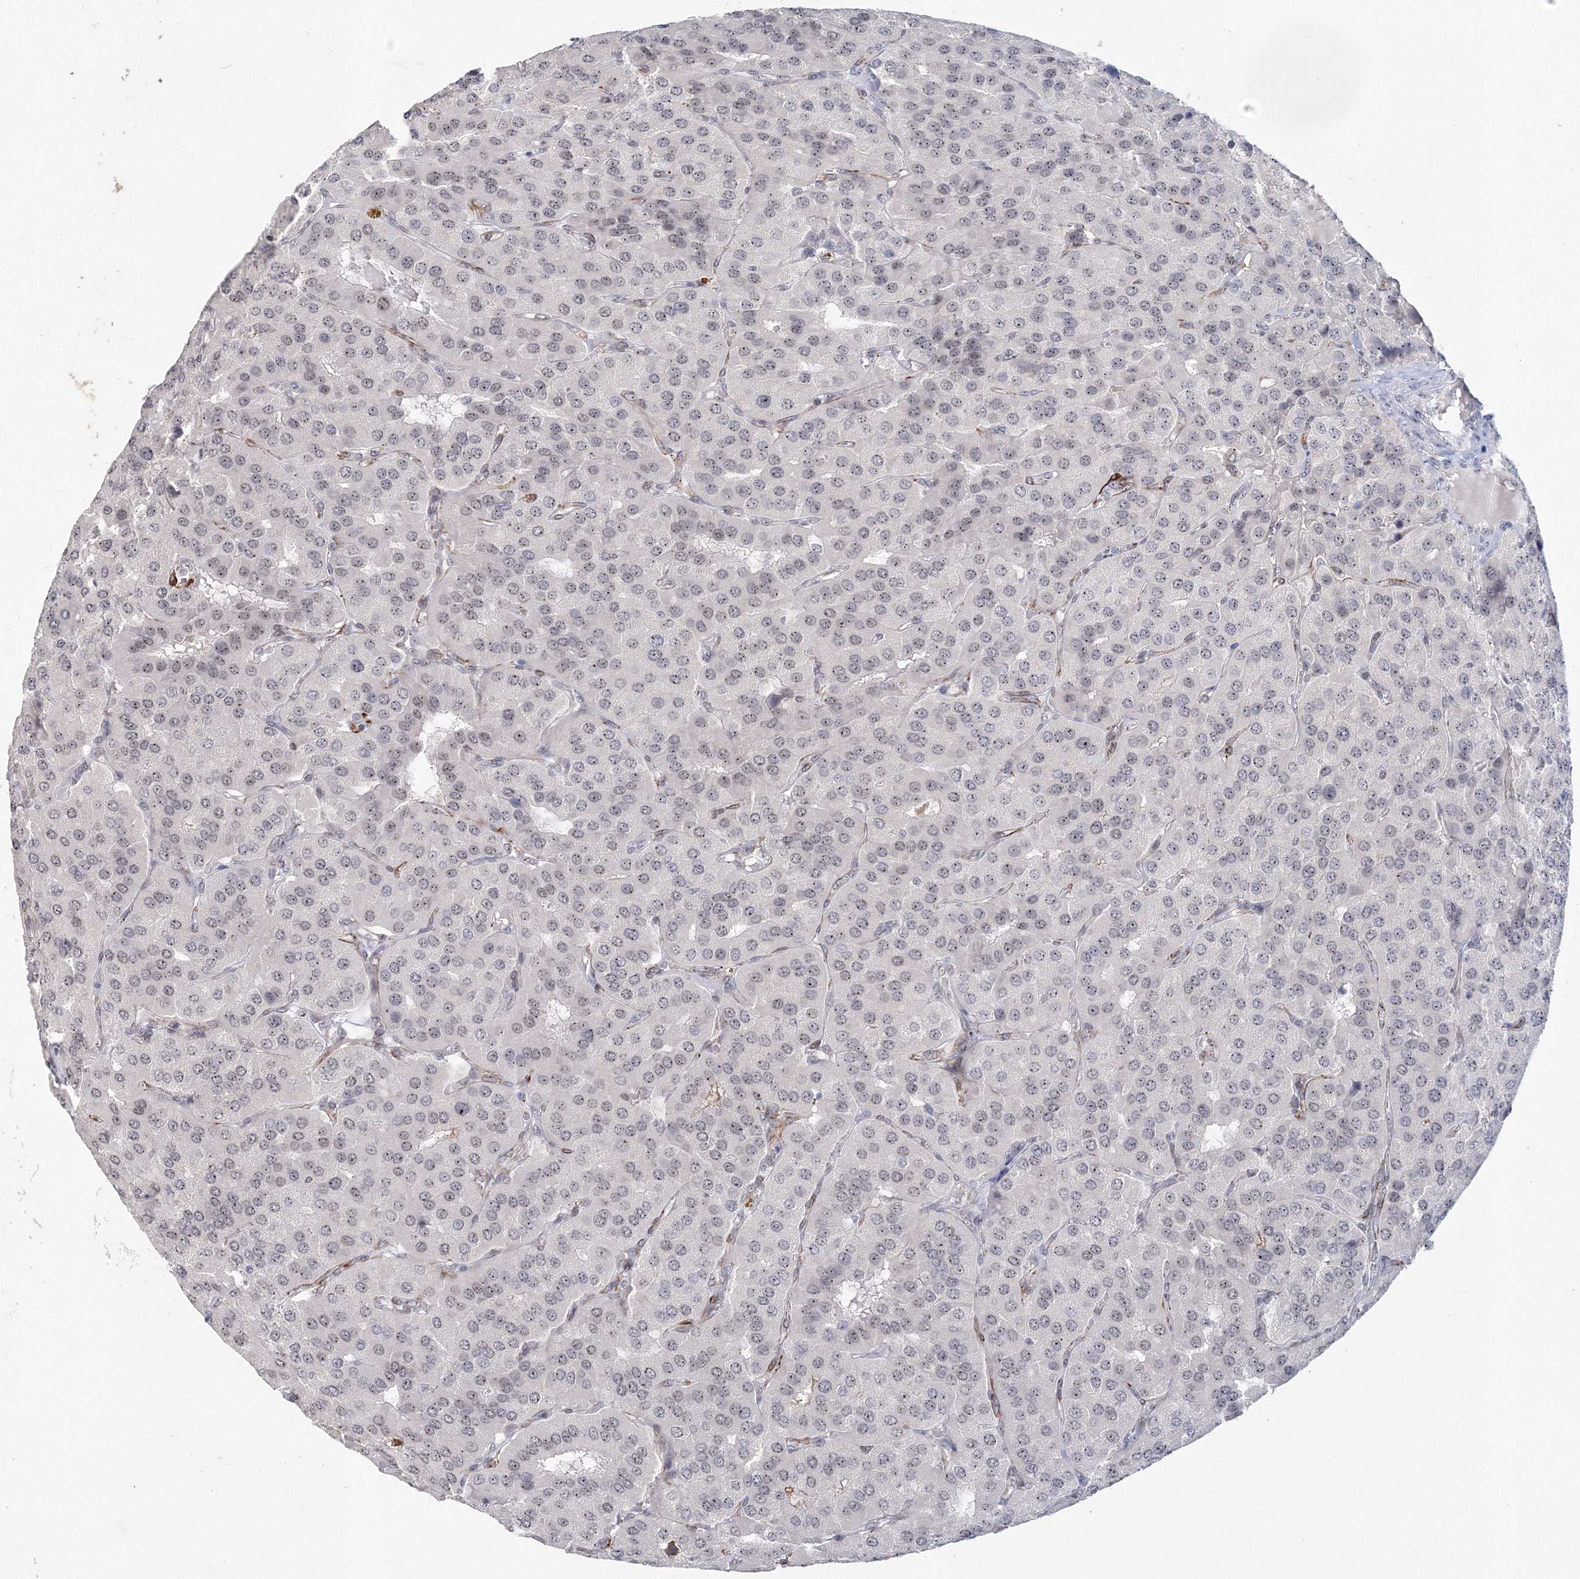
{"staining": {"intensity": "weak", "quantity": ">75%", "location": "nuclear"}, "tissue": "parathyroid gland", "cell_type": "Glandular cells", "image_type": "normal", "snomed": [{"axis": "morphology", "description": "Normal tissue, NOS"}, {"axis": "morphology", "description": "Adenoma, NOS"}, {"axis": "topography", "description": "Parathyroid gland"}], "caption": "A histopathology image of parathyroid gland stained for a protein demonstrates weak nuclear brown staining in glandular cells. The staining was performed using DAB (3,3'-diaminobenzidine), with brown indicating positive protein expression. Nuclei are stained blue with hematoxylin.", "gene": "SIRT7", "patient": {"sex": "female", "age": 86}}